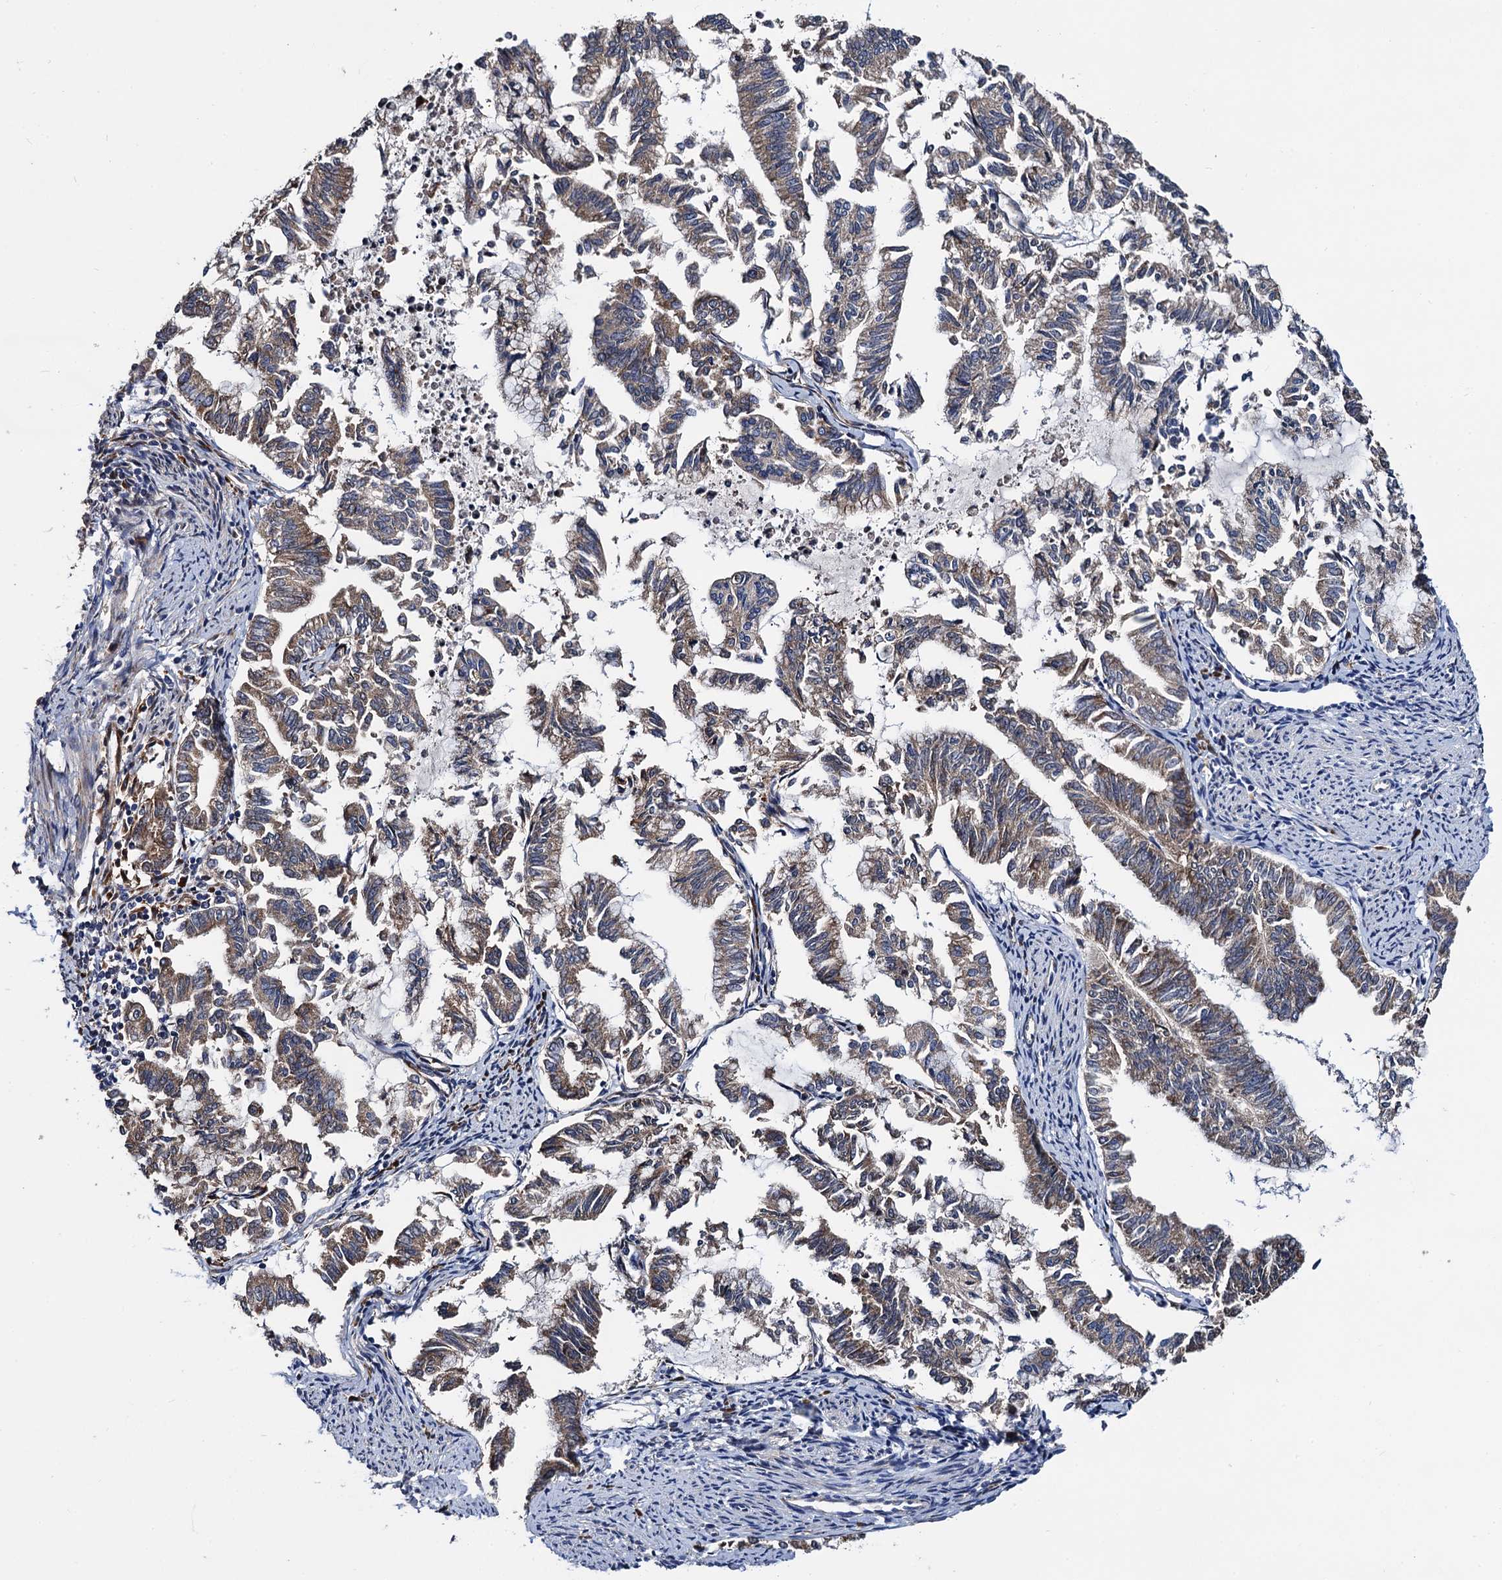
{"staining": {"intensity": "weak", "quantity": "25%-75%", "location": "cytoplasmic/membranous"}, "tissue": "endometrial cancer", "cell_type": "Tumor cells", "image_type": "cancer", "snomed": [{"axis": "morphology", "description": "Adenocarcinoma, NOS"}, {"axis": "topography", "description": "Endometrium"}], "caption": "This is an image of immunohistochemistry staining of endometrial adenocarcinoma, which shows weak expression in the cytoplasmic/membranous of tumor cells.", "gene": "TRMT112", "patient": {"sex": "female", "age": 79}}